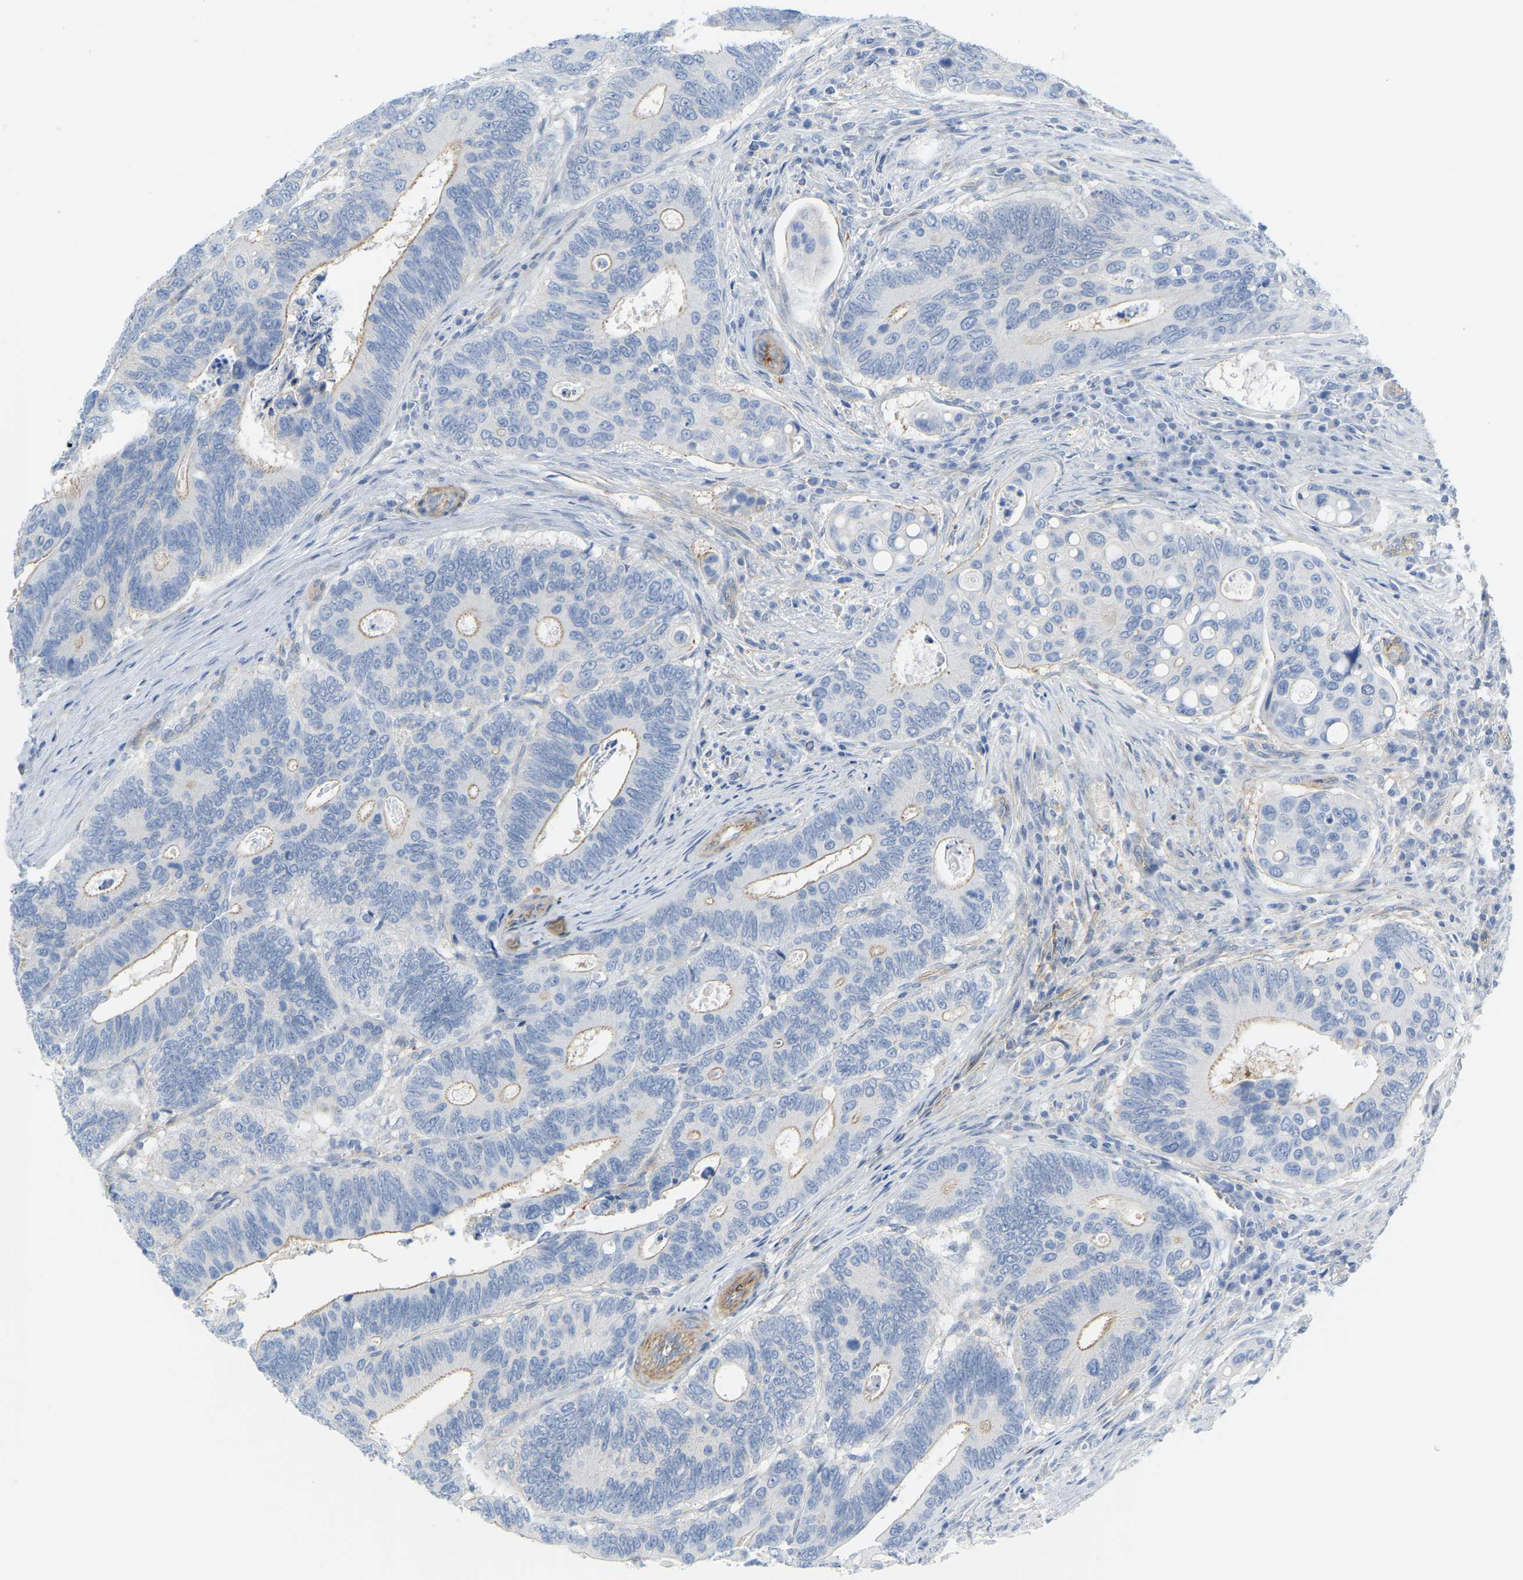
{"staining": {"intensity": "weak", "quantity": "<25%", "location": "cytoplasmic/membranous"}, "tissue": "colorectal cancer", "cell_type": "Tumor cells", "image_type": "cancer", "snomed": [{"axis": "morphology", "description": "Inflammation, NOS"}, {"axis": "morphology", "description": "Adenocarcinoma, NOS"}, {"axis": "topography", "description": "Colon"}], "caption": "This photomicrograph is of adenocarcinoma (colorectal) stained with immunohistochemistry (IHC) to label a protein in brown with the nuclei are counter-stained blue. There is no expression in tumor cells. (DAB immunohistochemistry (IHC), high magnification).", "gene": "MYL3", "patient": {"sex": "male", "age": 72}}